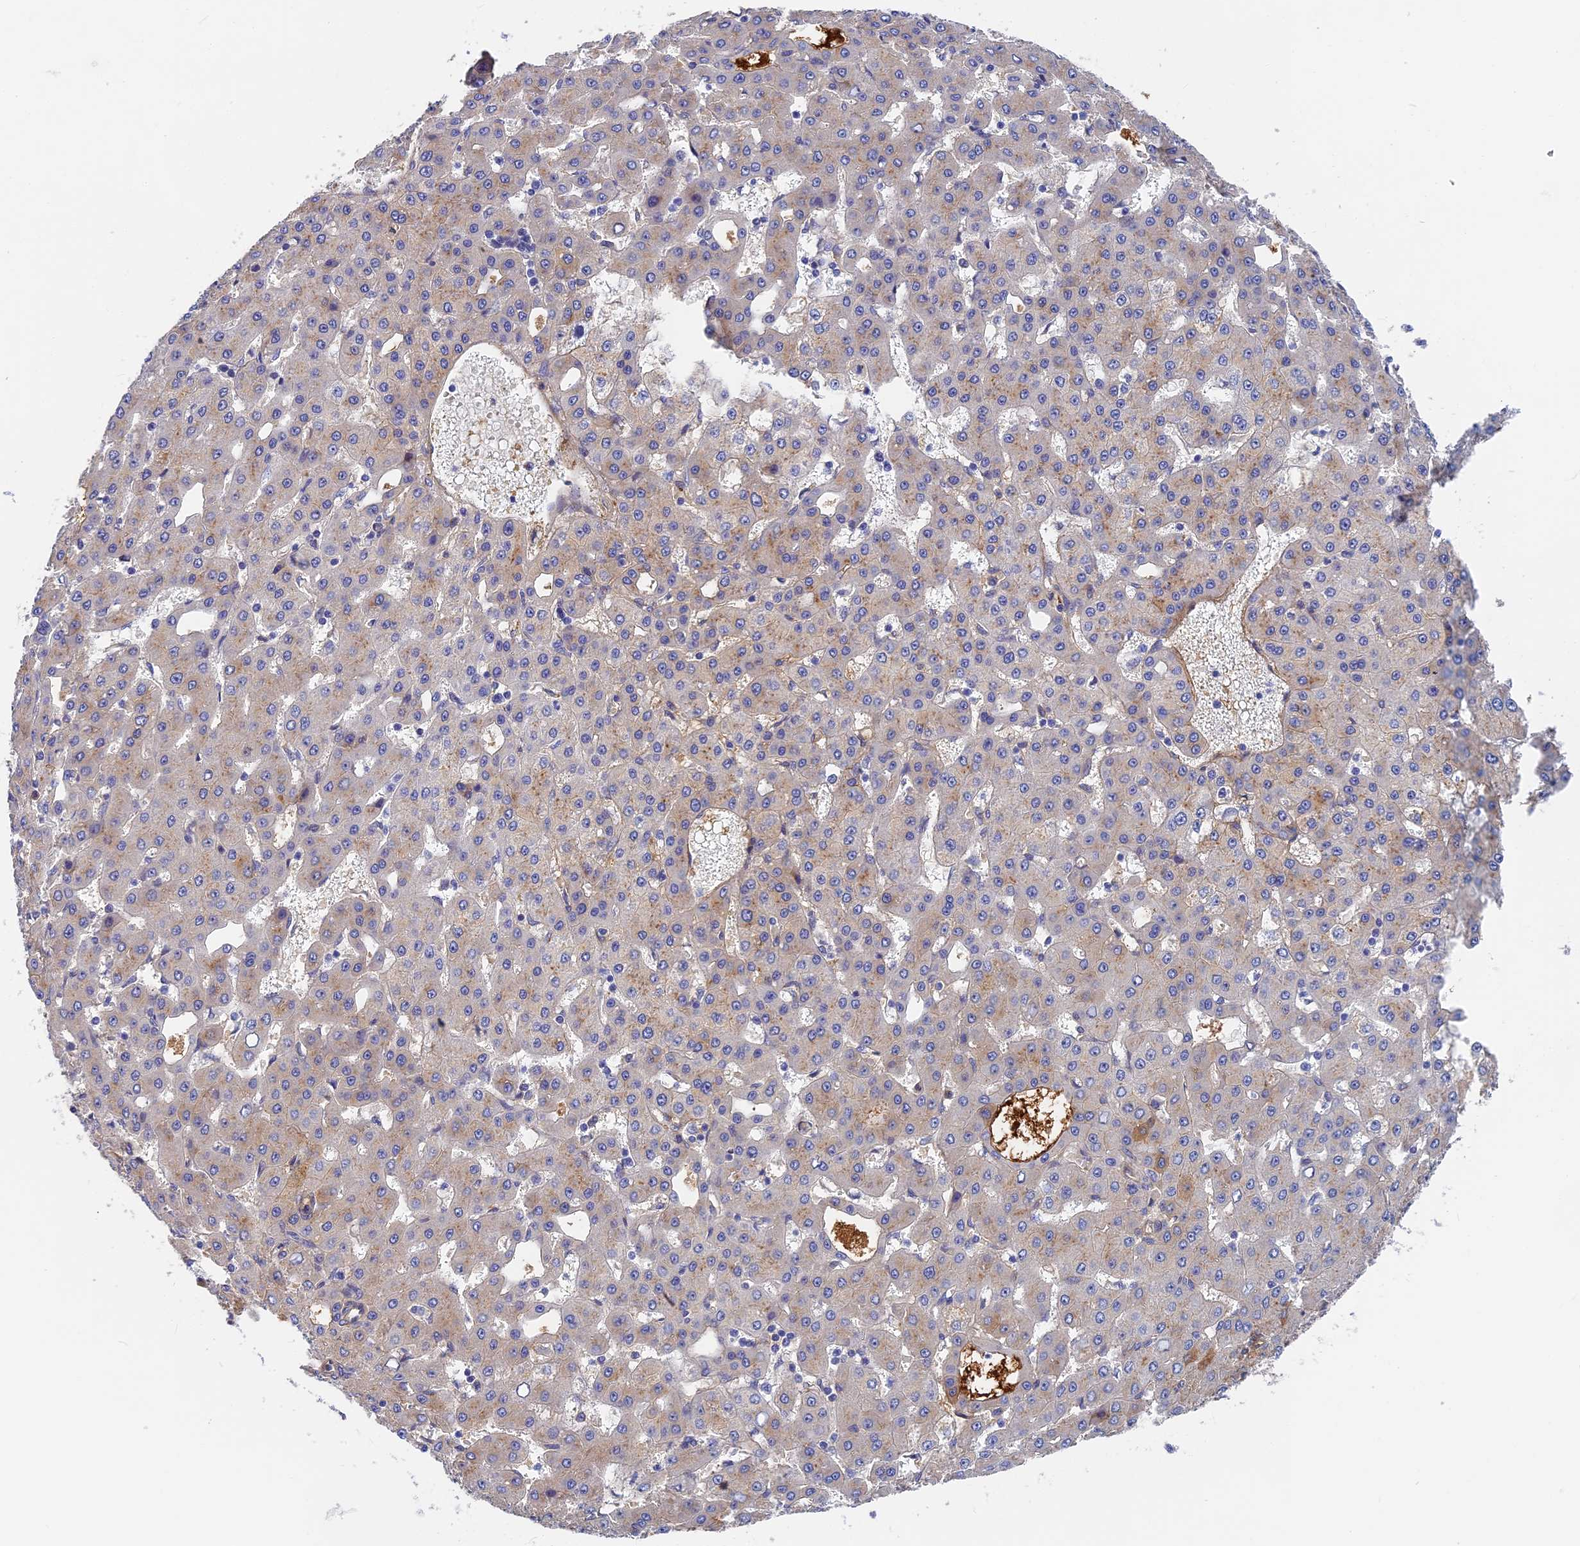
{"staining": {"intensity": "moderate", "quantity": "<25%", "location": "cytoplasmic/membranous"}, "tissue": "liver cancer", "cell_type": "Tumor cells", "image_type": "cancer", "snomed": [{"axis": "morphology", "description": "Carcinoma, Hepatocellular, NOS"}, {"axis": "topography", "description": "Liver"}], "caption": "Immunohistochemistry (IHC) image of liver cancer (hepatocellular carcinoma) stained for a protein (brown), which shows low levels of moderate cytoplasmic/membranous positivity in approximately <25% of tumor cells.", "gene": "ITIH1", "patient": {"sex": "male", "age": 47}}